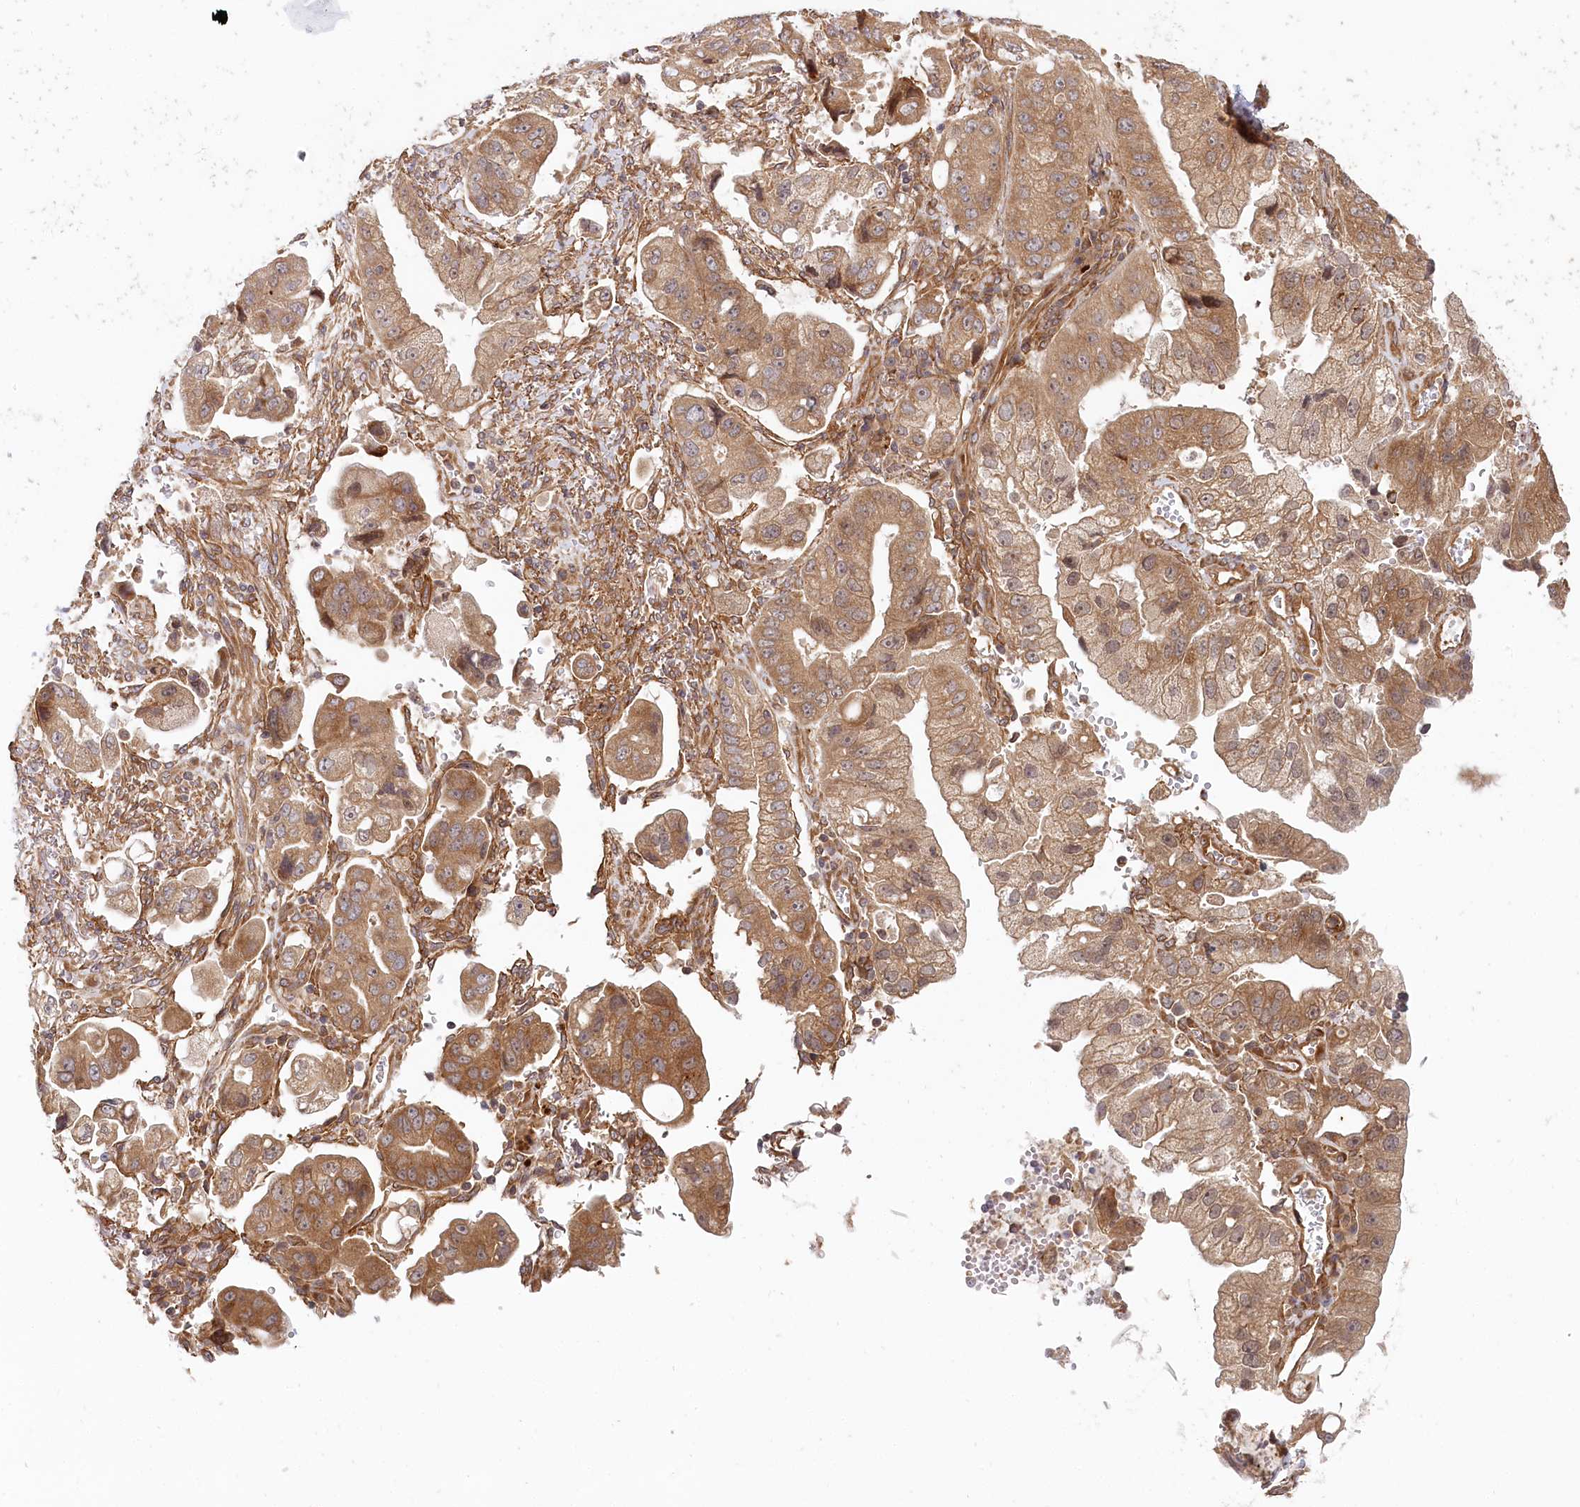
{"staining": {"intensity": "moderate", "quantity": ">75%", "location": "cytoplasmic/membranous"}, "tissue": "stomach cancer", "cell_type": "Tumor cells", "image_type": "cancer", "snomed": [{"axis": "morphology", "description": "Adenocarcinoma, NOS"}, {"axis": "topography", "description": "Stomach"}], "caption": "Moderate cytoplasmic/membranous staining is present in about >75% of tumor cells in stomach cancer (adenocarcinoma). The staining is performed using DAB (3,3'-diaminobenzidine) brown chromogen to label protein expression. The nuclei are counter-stained blue using hematoxylin.", "gene": "CEP70", "patient": {"sex": "male", "age": 62}}